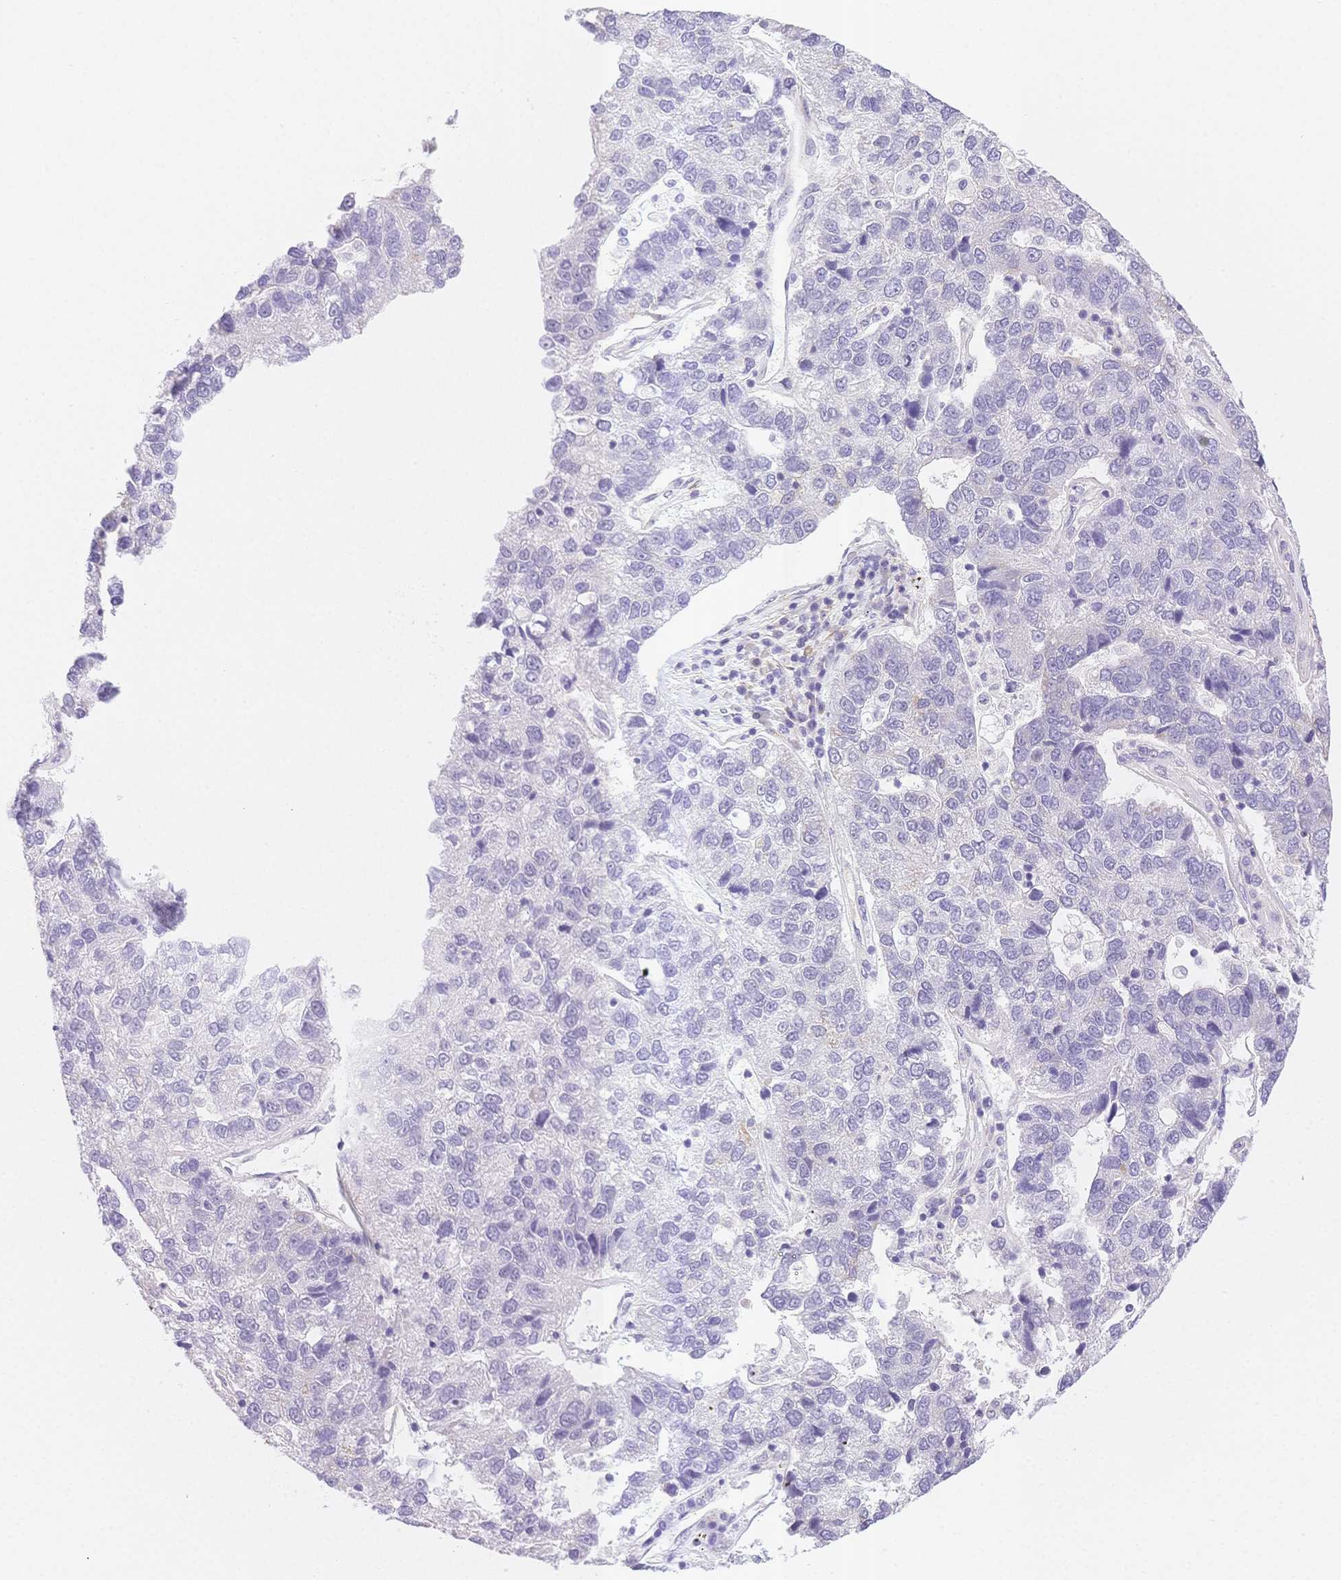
{"staining": {"intensity": "negative", "quantity": "none", "location": "none"}, "tissue": "pancreatic cancer", "cell_type": "Tumor cells", "image_type": "cancer", "snomed": [{"axis": "morphology", "description": "Adenocarcinoma, NOS"}, {"axis": "topography", "description": "Pancreas"}], "caption": "The histopathology image shows no staining of tumor cells in pancreatic cancer.", "gene": "CSN1S1", "patient": {"sex": "female", "age": 61}}